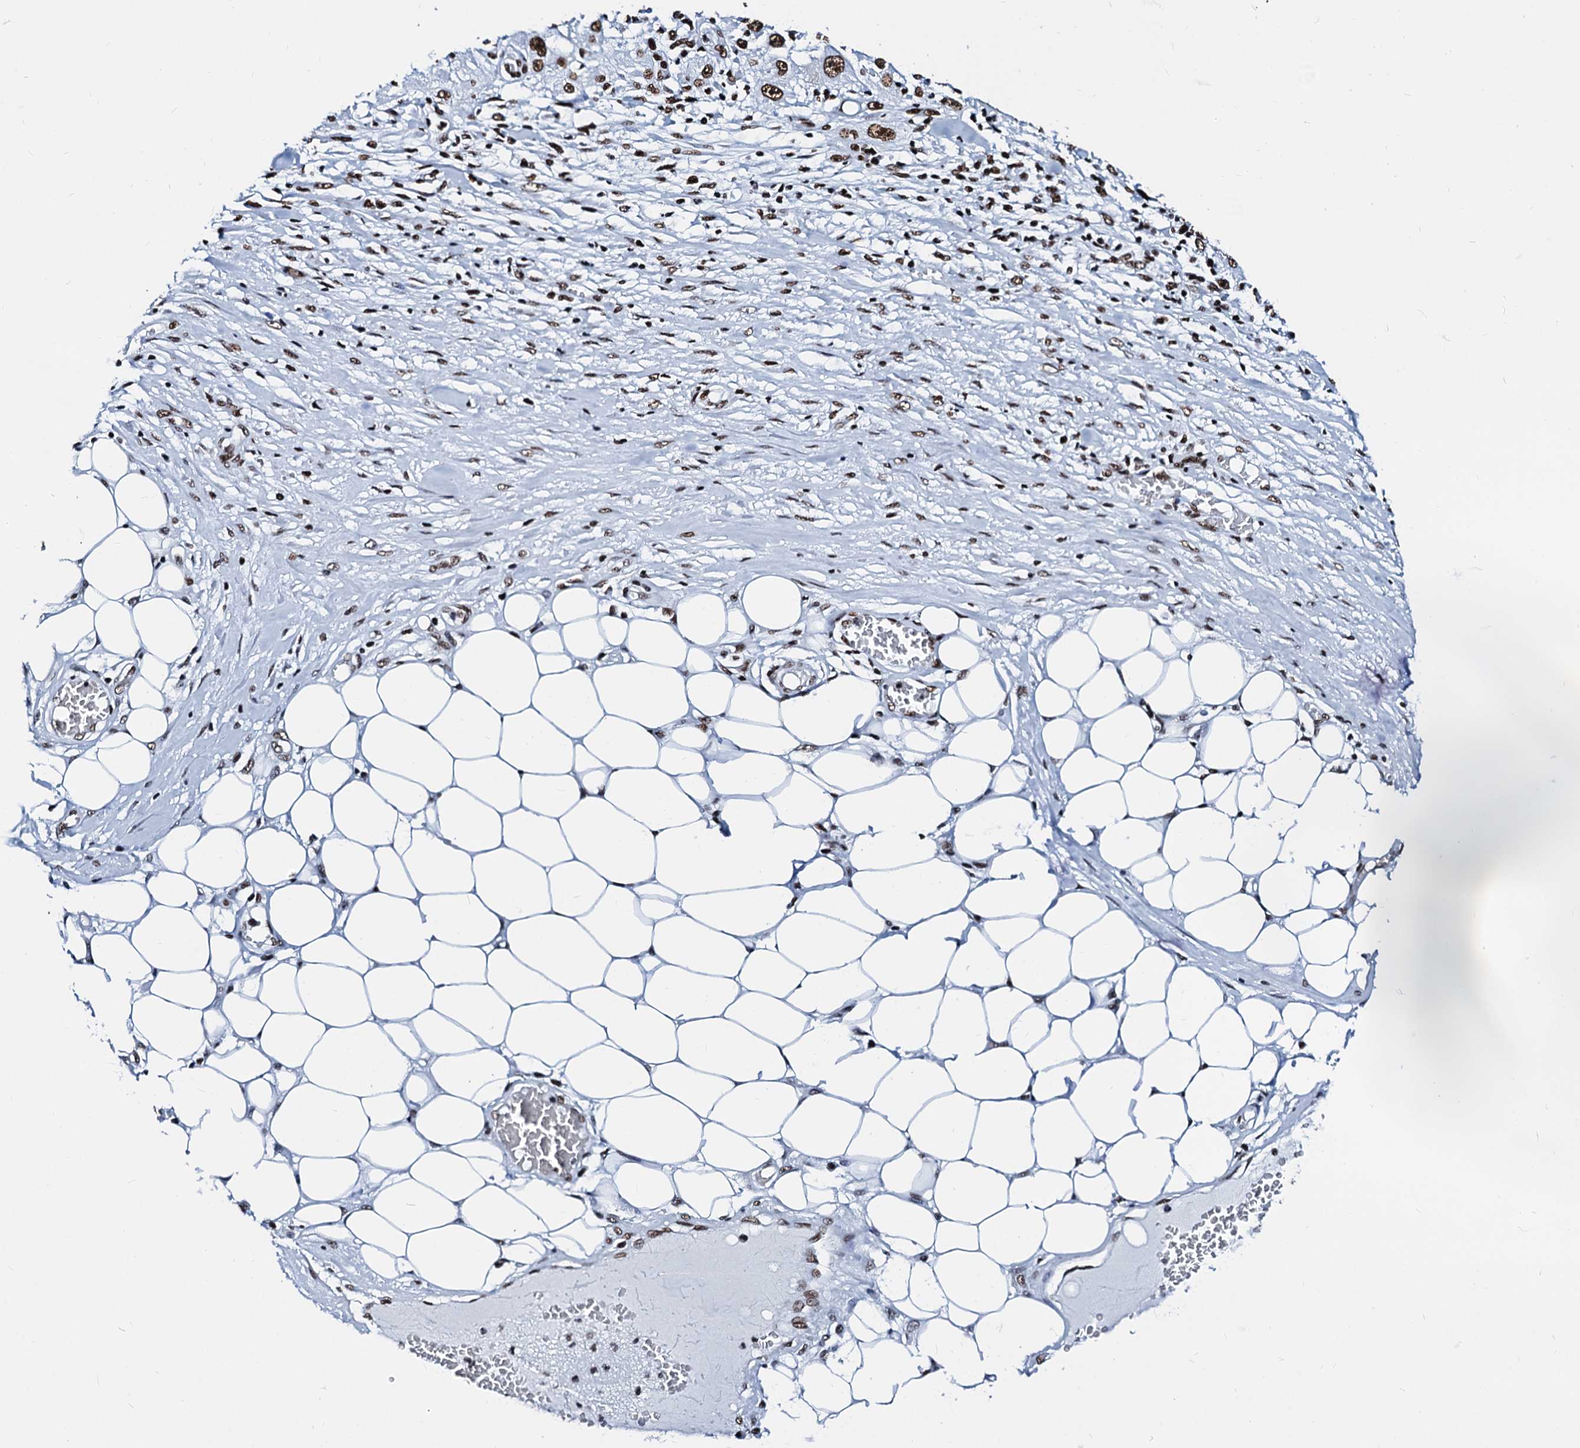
{"staining": {"intensity": "strong", "quantity": ">75%", "location": "nuclear"}, "tissue": "skin cancer", "cell_type": "Tumor cells", "image_type": "cancer", "snomed": [{"axis": "morphology", "description": "Squamous cell carcinoma, NOS"}, {"axis": "morphology", "description": "Squamous cell carcinoma, metastatic, NOS"}, {"axis": "topography", "description": "Skin"}, {"axis": "topography", "description": "Lymph node"}], "caption": "Protein expression analysis of skin cancer exhibits strong nuclear expression in about >75% of tumor cells. (DAB (3,3'-diaminobenzidine) = brown stain, brightfield microscopy at high magnification).", "gene": "RALY", "patient": {"sex": "male", "age": 75}}